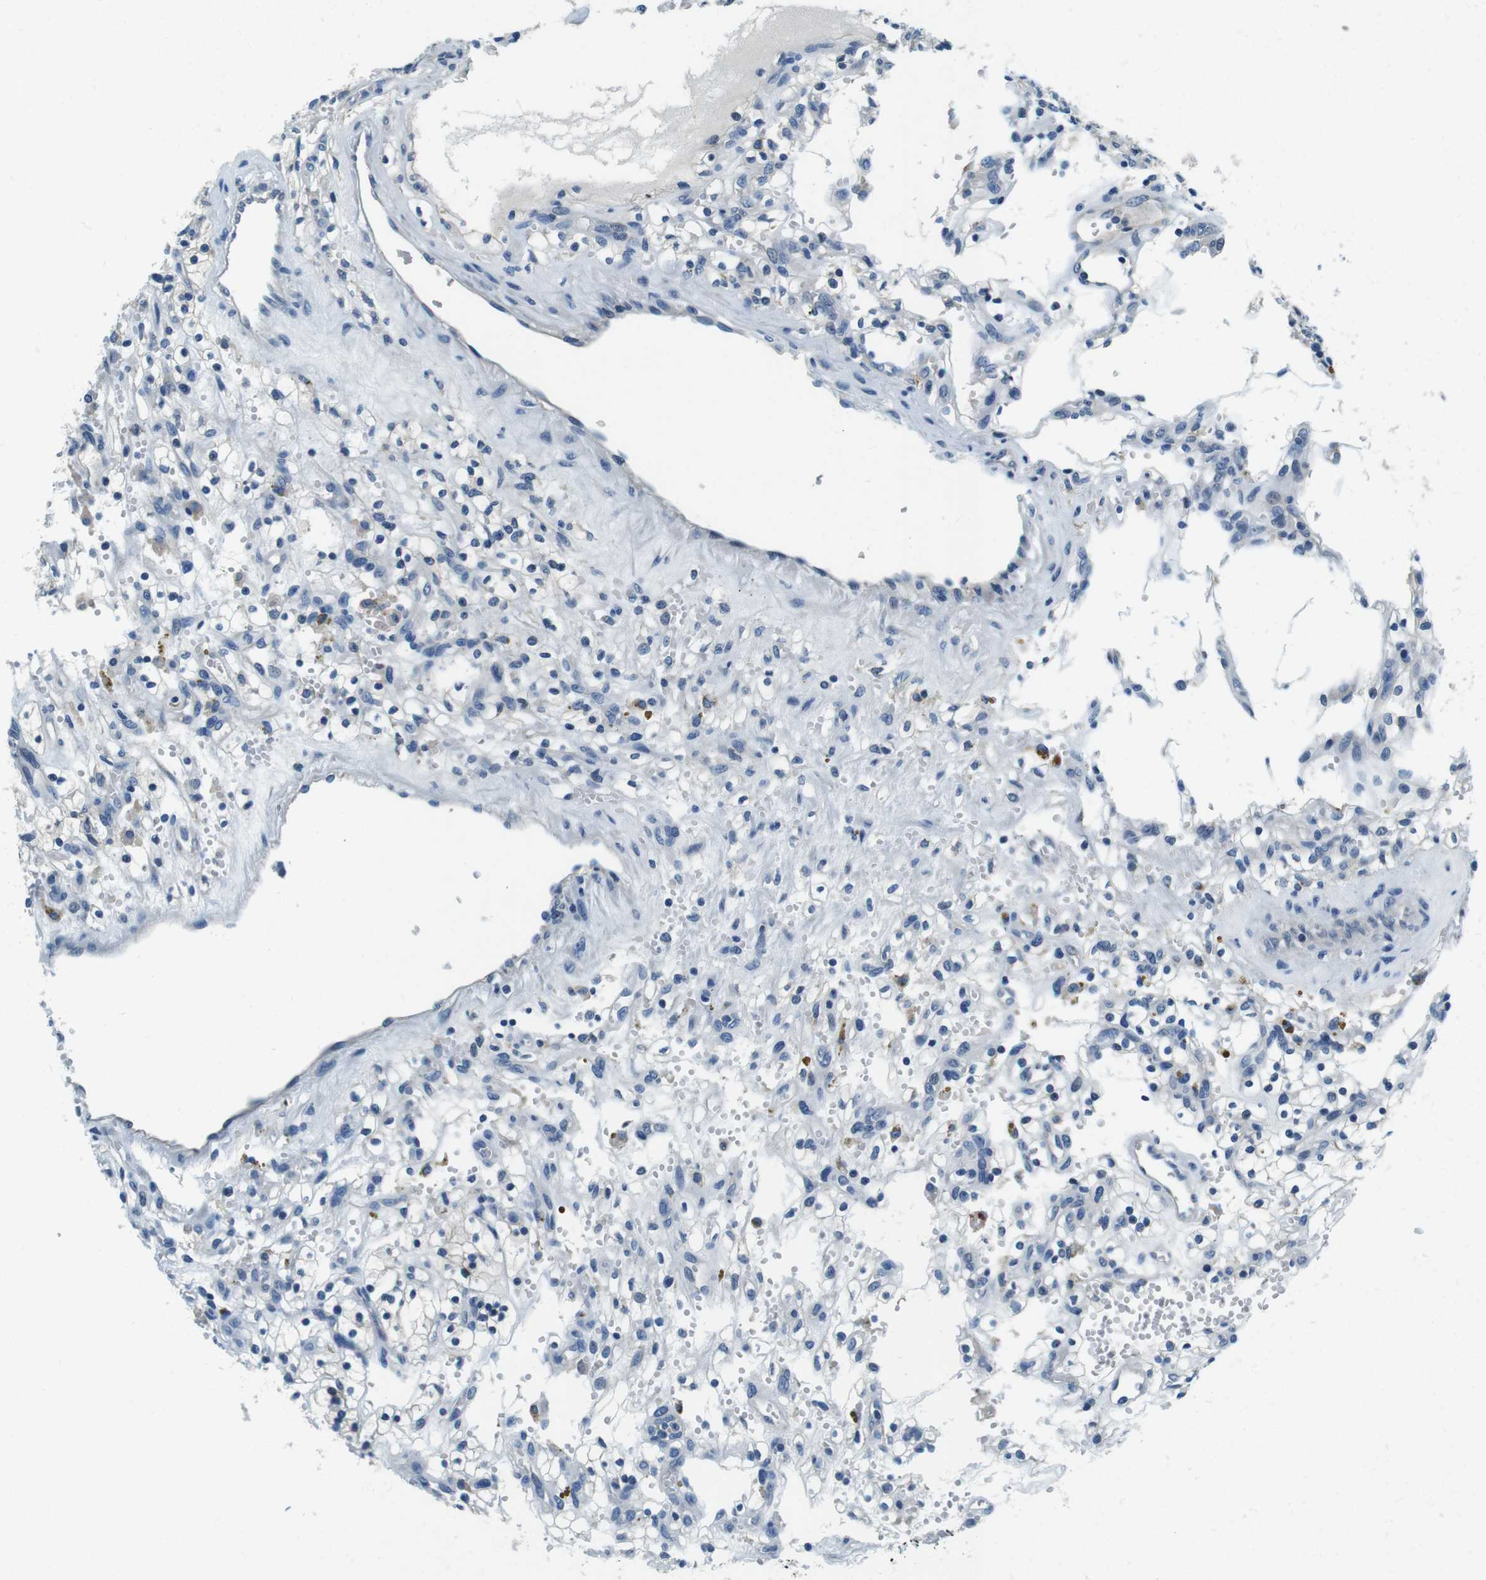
{"staining": {"intensity": "negative", "quantity": "none", "location": "none"}, "tissue": "renal cancer", "cell_type": "Tumor cells", "image_type": "cancer", "snomed": [{"axis": "morphology", "description": "Adenocarcinoma, NOS"}, {"axis": "topography", "description": "Kidney"}], "caption": "High magnification brightfield microscopy of renal cancer stained with DAB (brown) and counterstained with hematoxylin (blue): tumor cells show no significant staining.", "gene": "KCNJ5", "patient": {"sex": "female", "age": 57}}